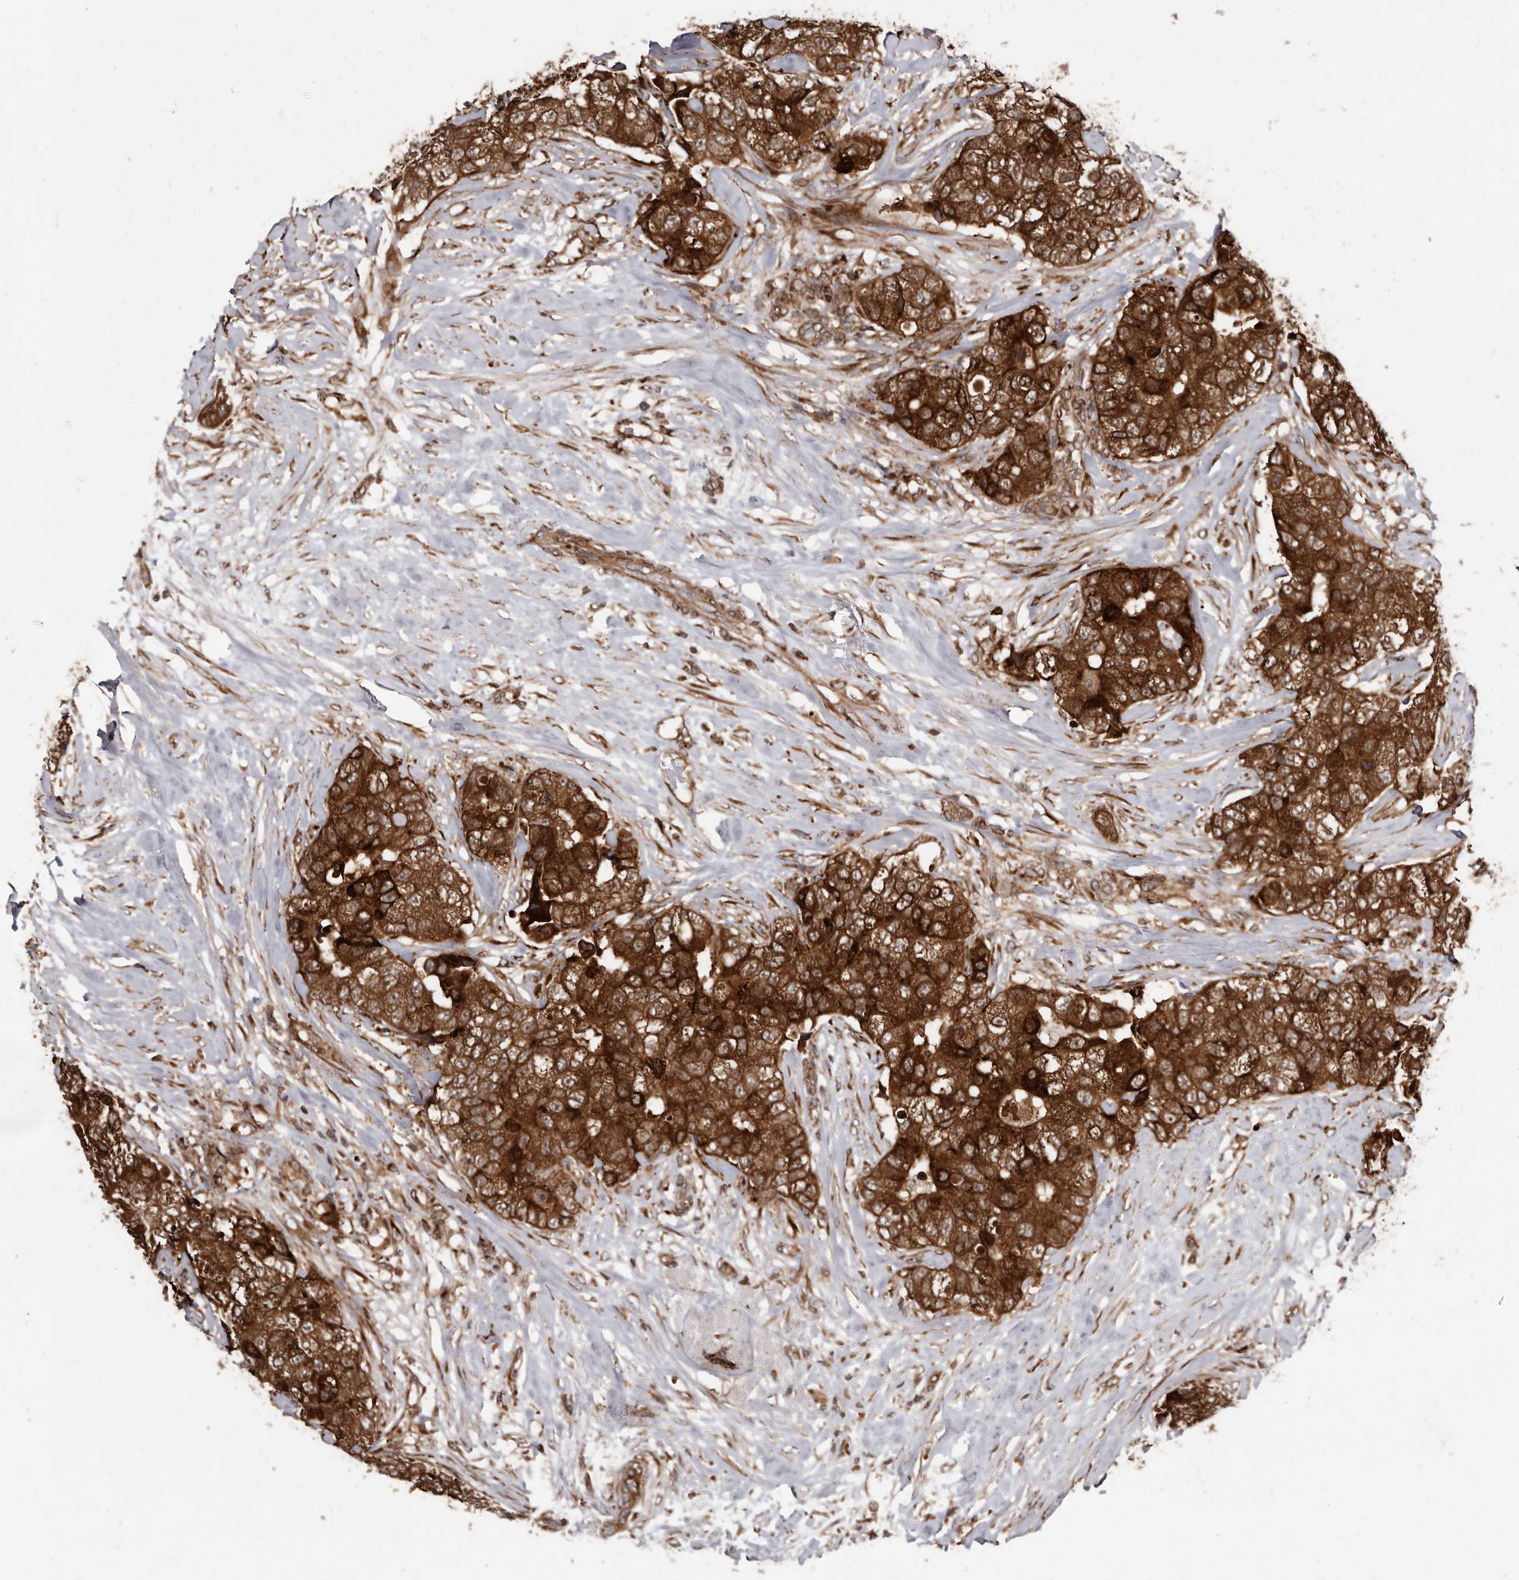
{"staining": {"intensity": "strong", "quantity": ">75%", "location": "cytoplasmic/membranous"}, "tissue": "breast cancer", "cell_type": "Tumor cells", "image_type": "cancer", "snomed": [{"axis": "morphology", "description": "Duct carcinoma"}, {"axis": "topography", "description": "Breast"}], "caption": "High-magnification brightfield microscopy of breast cancer (intraductal carcinoma) stained with DAB (brown) and counterstained with hematoxylin (blue). tumor cells exhibit strong cytoplasmic/membranous expression is identified in approximately>75% of cells. The staining is performed using DAB brown chromogen to label protein expression. The nuclei are counter-stained blue using hematoxylin.", "gene": "FLAD1", "patient": {"sex": "female", "age": 62}}